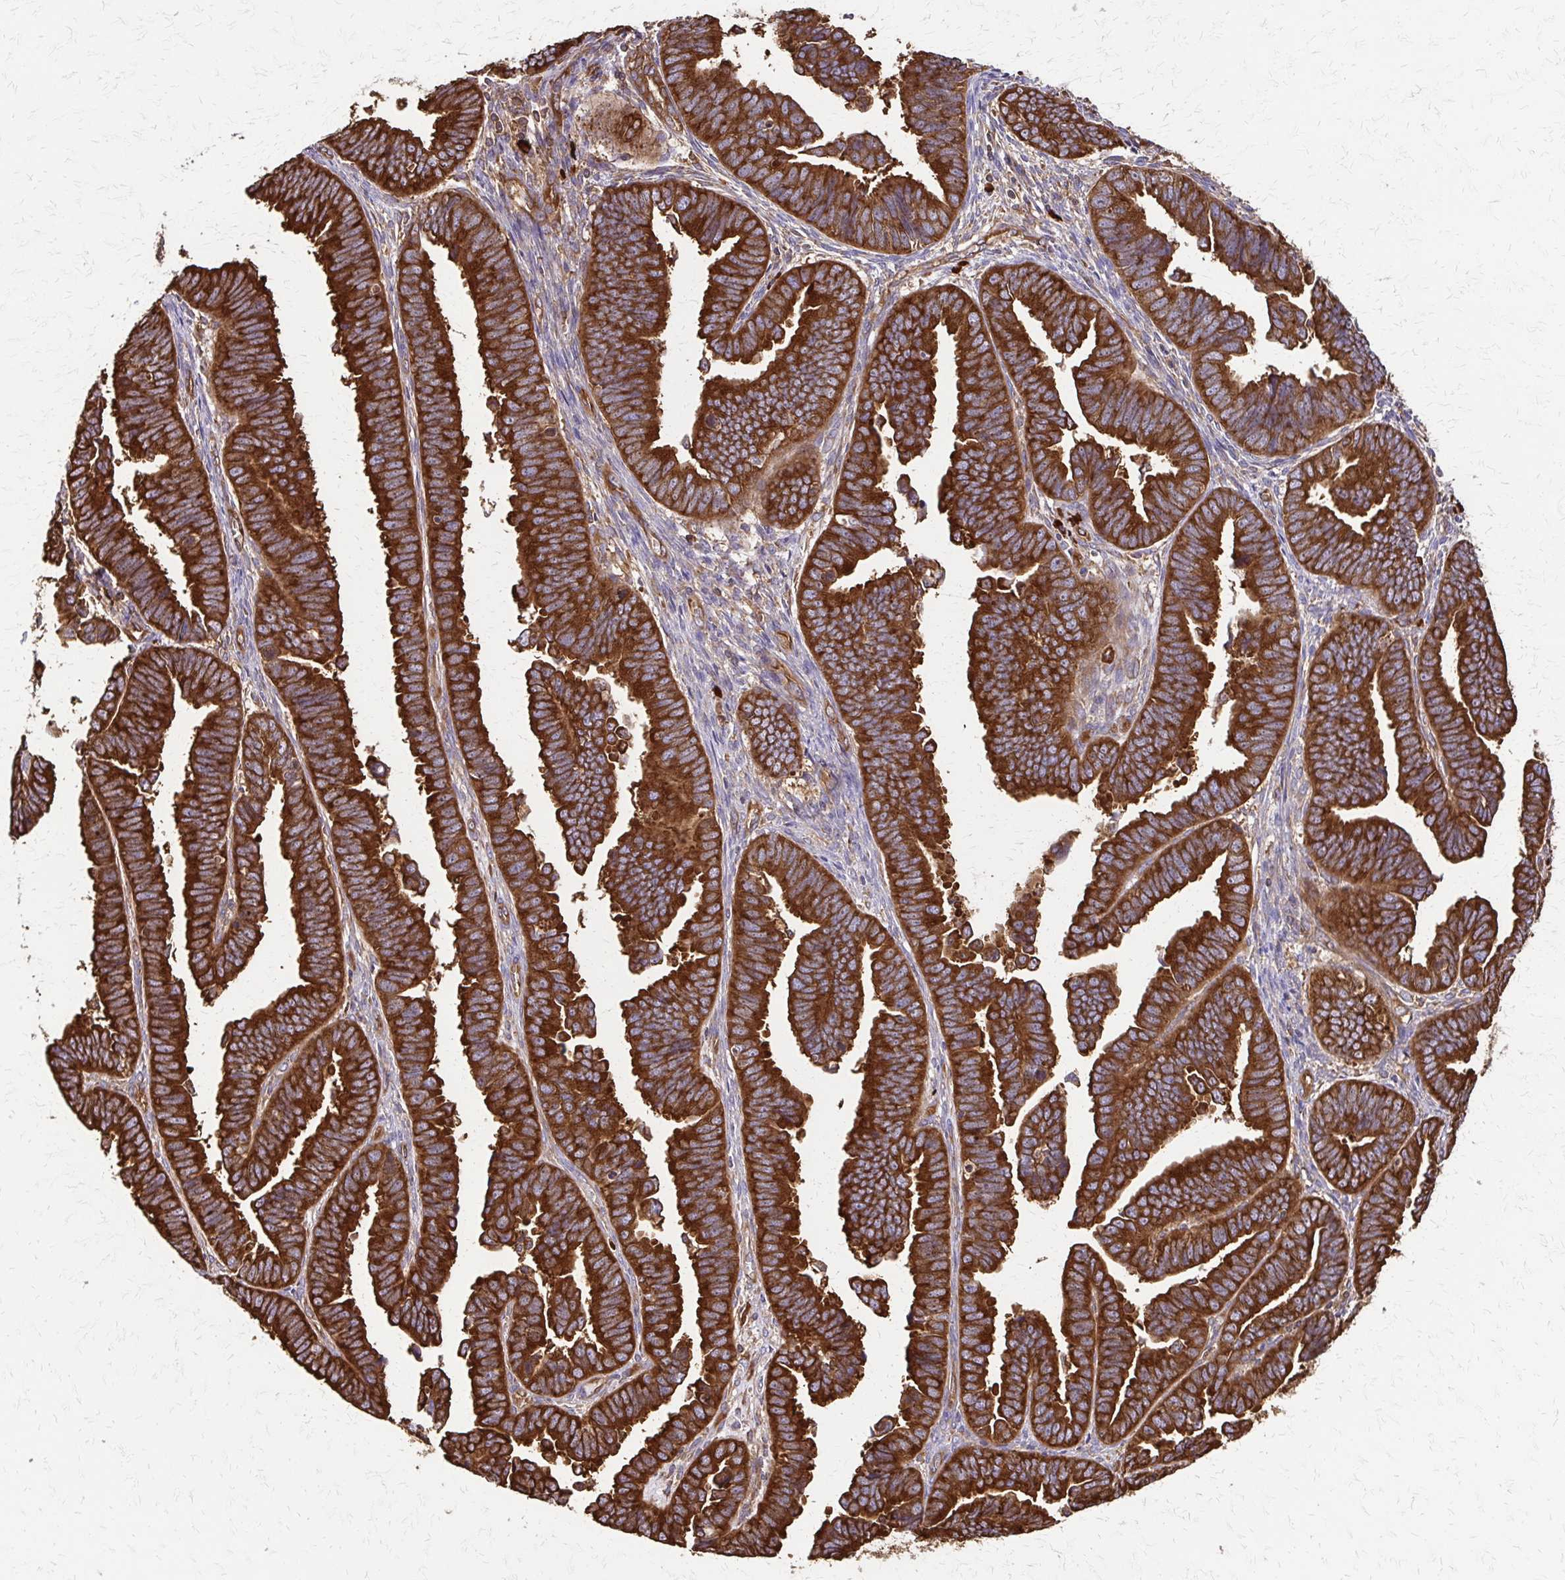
{"staining": {"intensity": "strong", "quantity": ">75%", "location": "cytoplasmic/membranous"}, "tissue": "endometrial cancer", "cell_type": "Tumor cells", "image_type": "cancer", "snomed": [{"axis": "morphology", "description": "Adenocarcinoma, NOS"}, {"axis": "topography", "description": "Endometrium"}], "caption": "A micrograph of endometrial adenocarcinoma stained for a protein displays strong cytoplasmic/membranous brown staining in tumor cells.", "gene": "EEF2", "patient": {"sex": "female", "age": 75}}